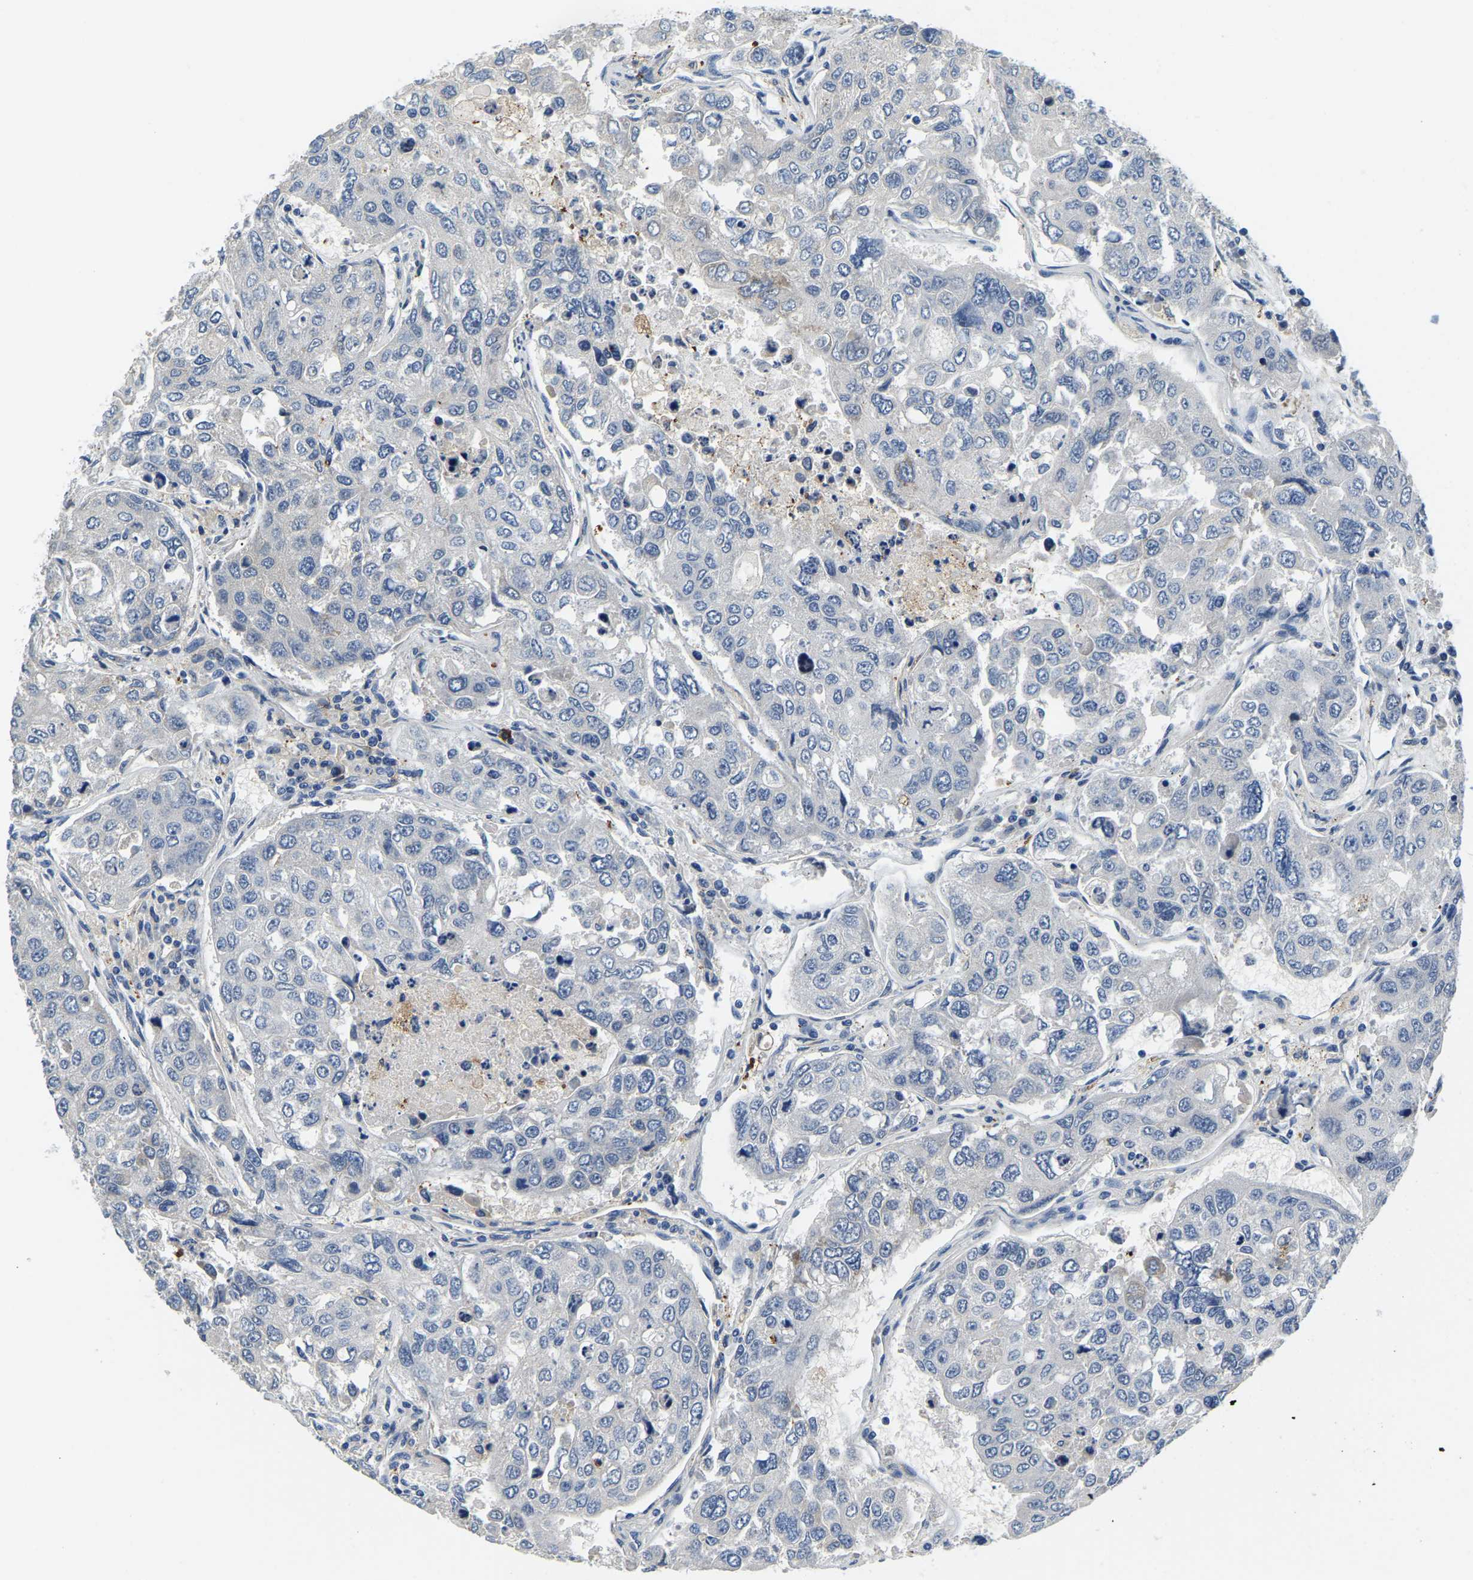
{"staining": {"intensity": "negative", "quantity": "none", "location": "none"}, "tissue": "urothelial cancer", "cell_type": "Tumor cells", "image_type": "cancer", "snomed": [{"axis": "morphology", "description": "Urothelial carcinoma, High grade"}, {"axis": "topography", "description": "Lymph node"}, {"axis": "topography", "description": "Urinary bladder"}], "caption": "This is an immunohistochemistry (IHC) photomicrograph of human high-grade urothelial carcinoma. There is no expression in tumor cells.", "gene": "LIAS", "patient": {"sex": "male", "age": 51}}